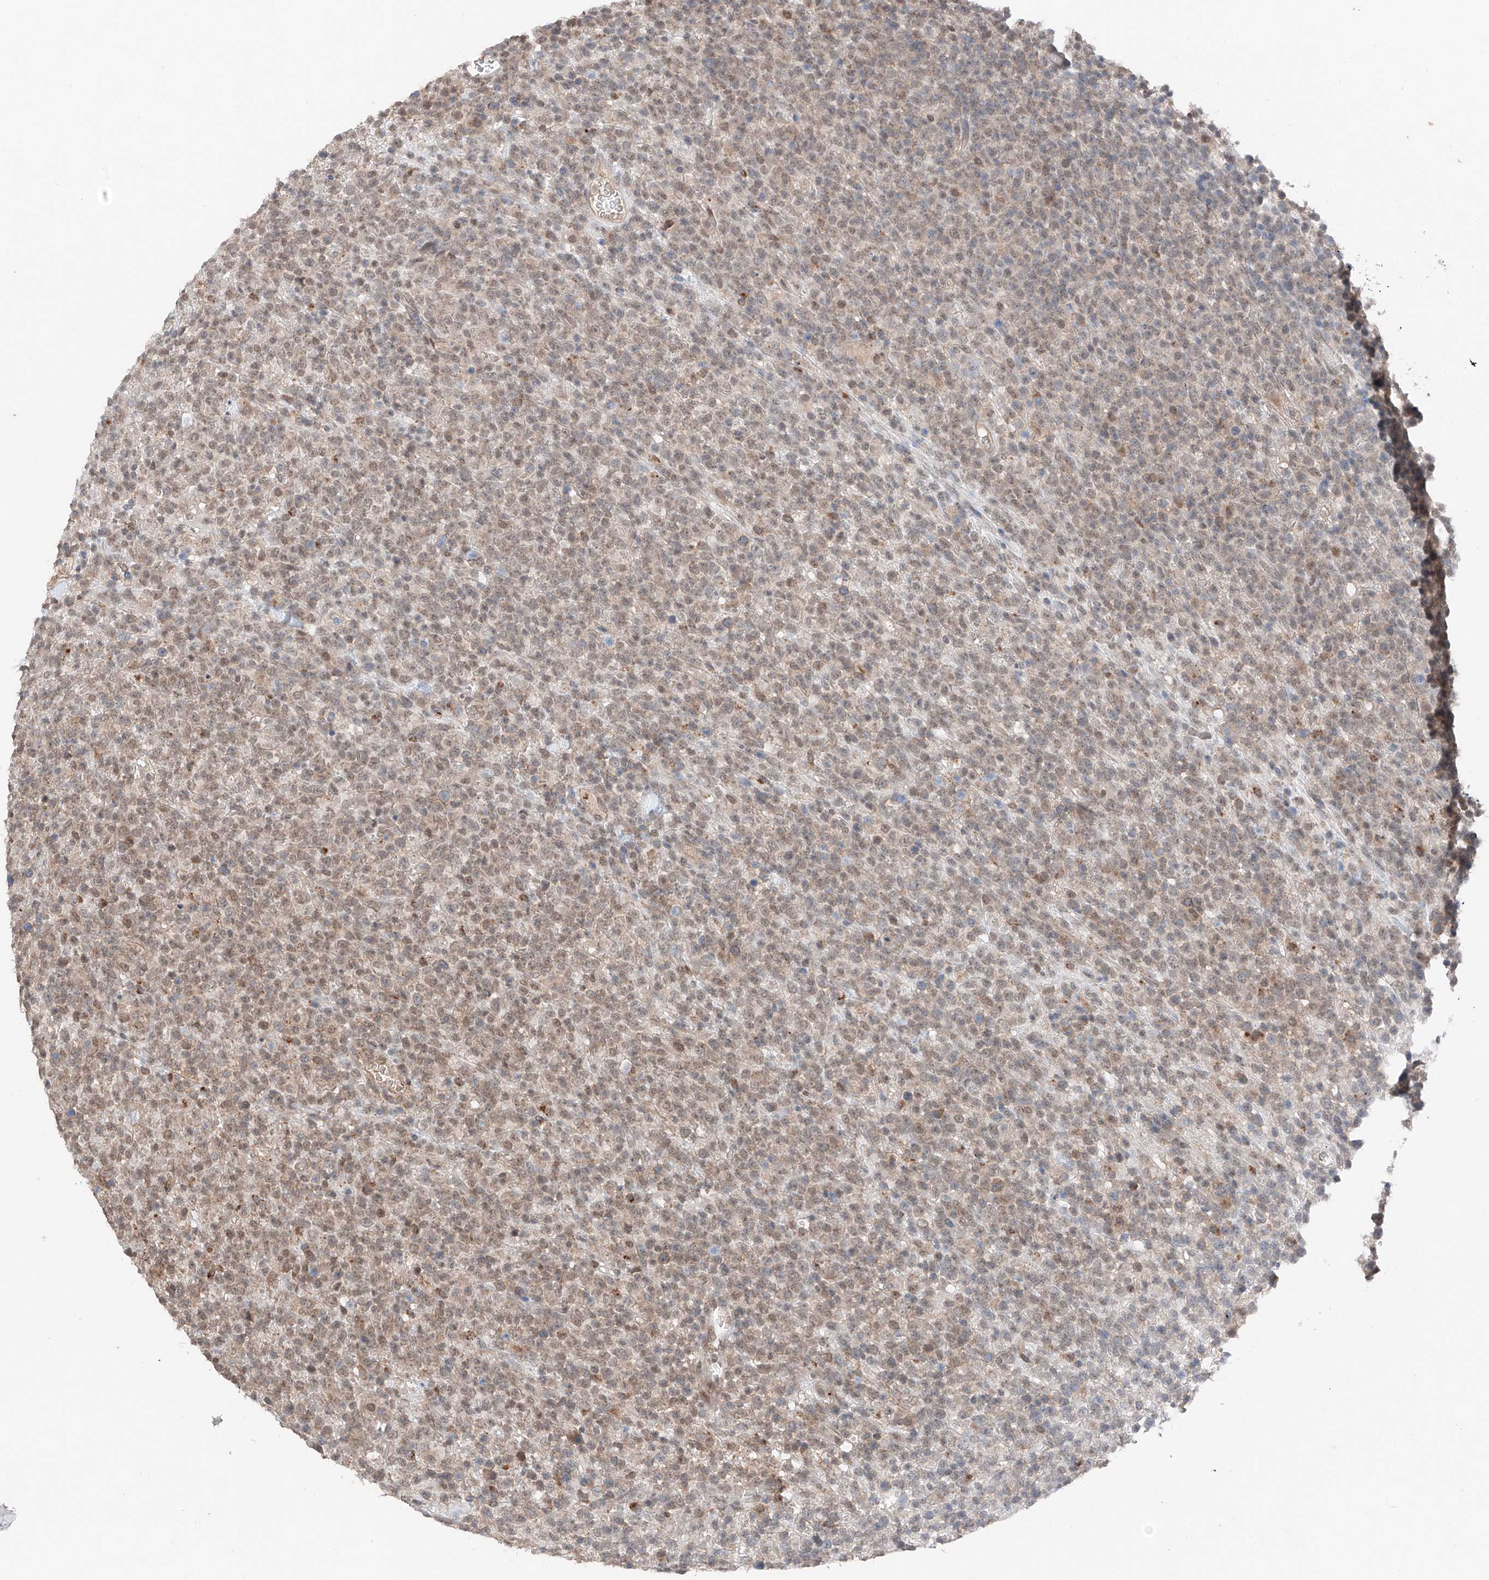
{"staining": {"intensity": "weak", "quantity": ">75%", "location": "nuclear"}, "tissue": "lymphoma", "cell_type": "Tumor cells", "image_type": "cancer", "snomed": [{"axis": "morphology", "description": "Malignant lymphoma, non-Hodgkin's type, High grade"}, {"axis": "topography", "description": "Colon"}], "caption": "This histopathology image displays malignant lymphoma, non-Hodgkin's type (high-grade) stained with immunohistochemistry to label a protein in brown. The nuclear of tumor cells show weak positivity for the protein. Nuclei are counter-stained blue.", "gene": "TBX4", "patient": {"sex": "female", "age": 53}}